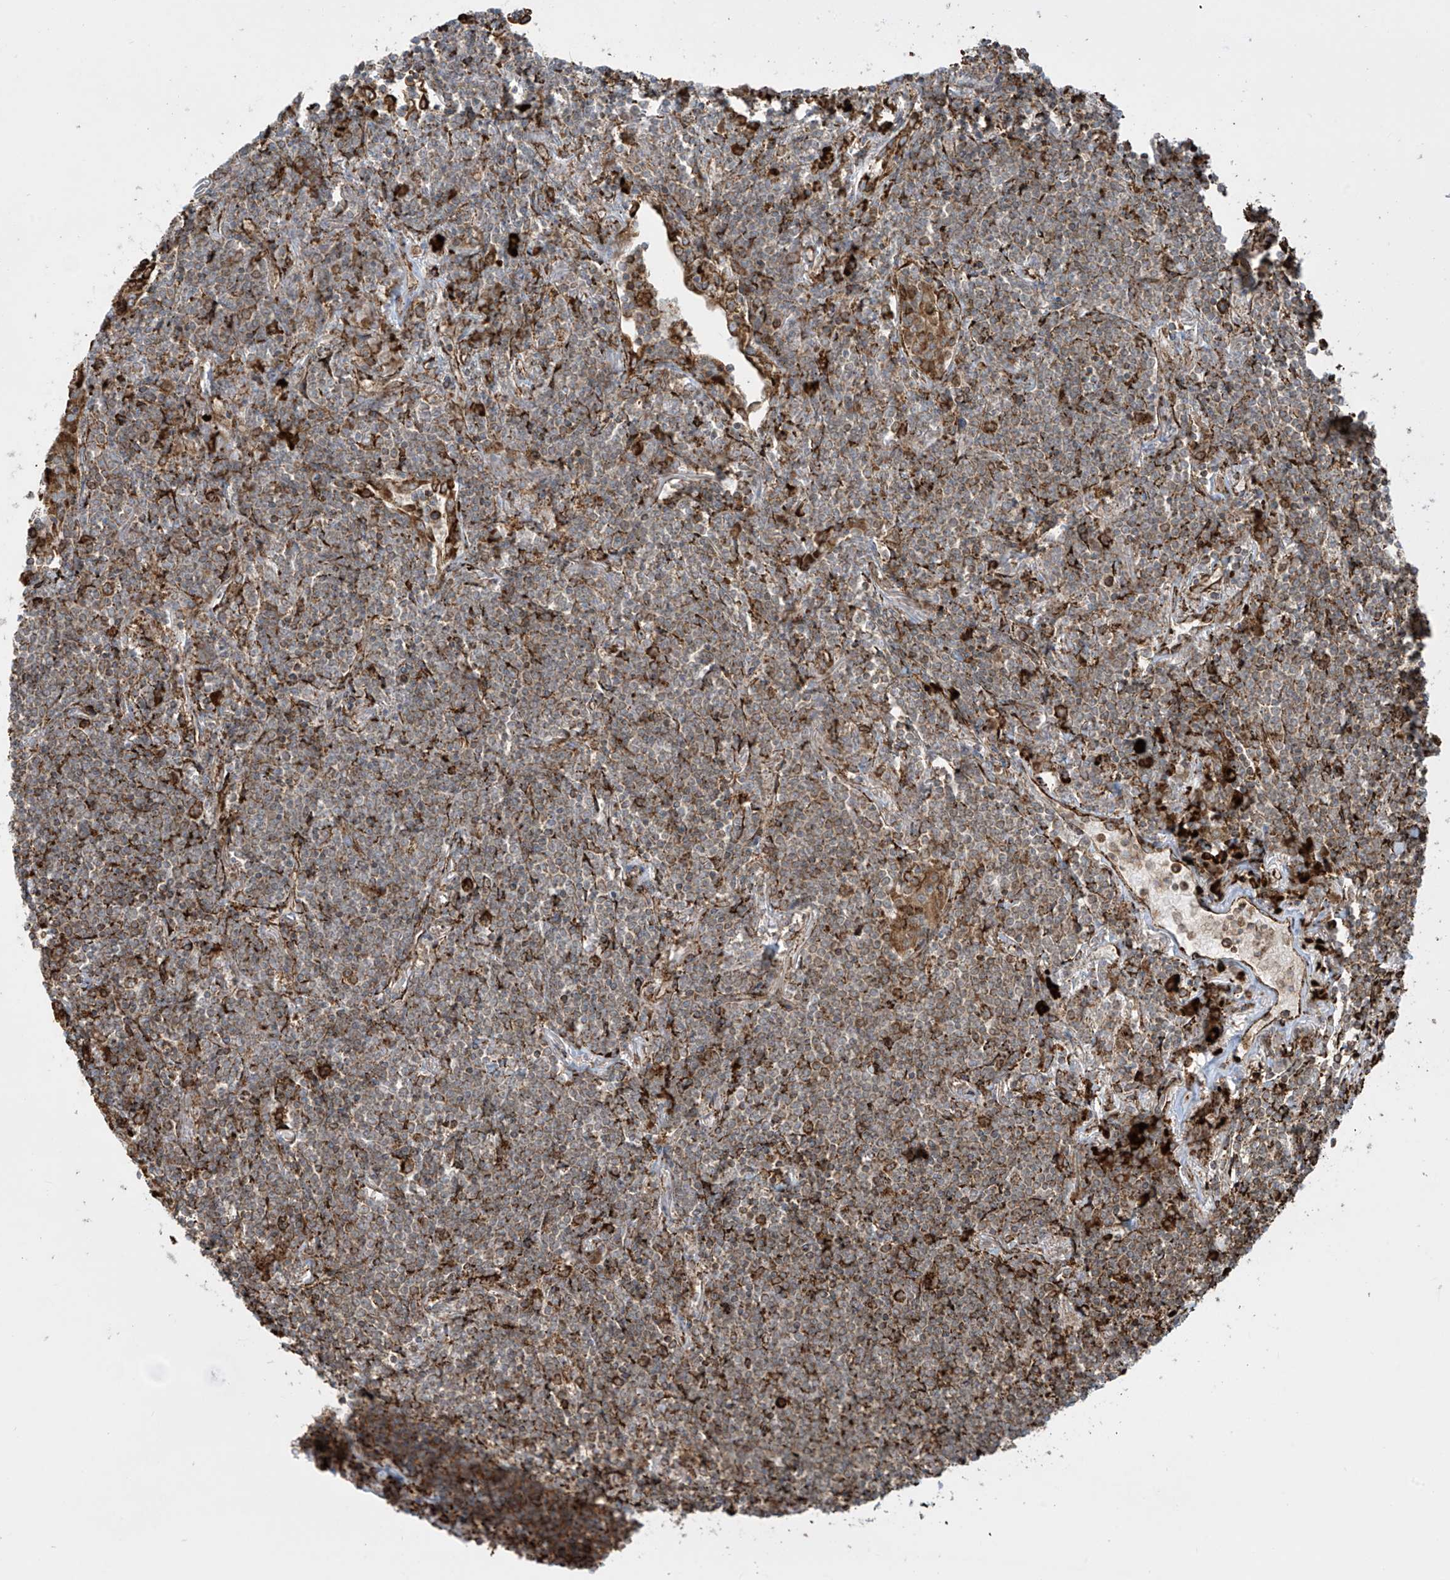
{"staining": {"intensity": "weak", "quantity": ">75%", "location": "cytoplasmic/membranous"}, "tissue": "lymphoma", "cell_type": "Tumor cells", "image_type": "cancer", "snomed": [{"axis": "morphology", "description": "Malignant lymphoma, non-Hodgkin's type, Low grade"}, {"axis": "topography", "description": "Lung"}], "caption": "Tumor cells exhibit low levels of weak cytoplasmic/membranous positivity in approximately >75% of cells in human low-grade malignant lymphoma, non-Hodgkin's type.", "gene": "MX1", "patient": {"sex": "female", "age": 71}}